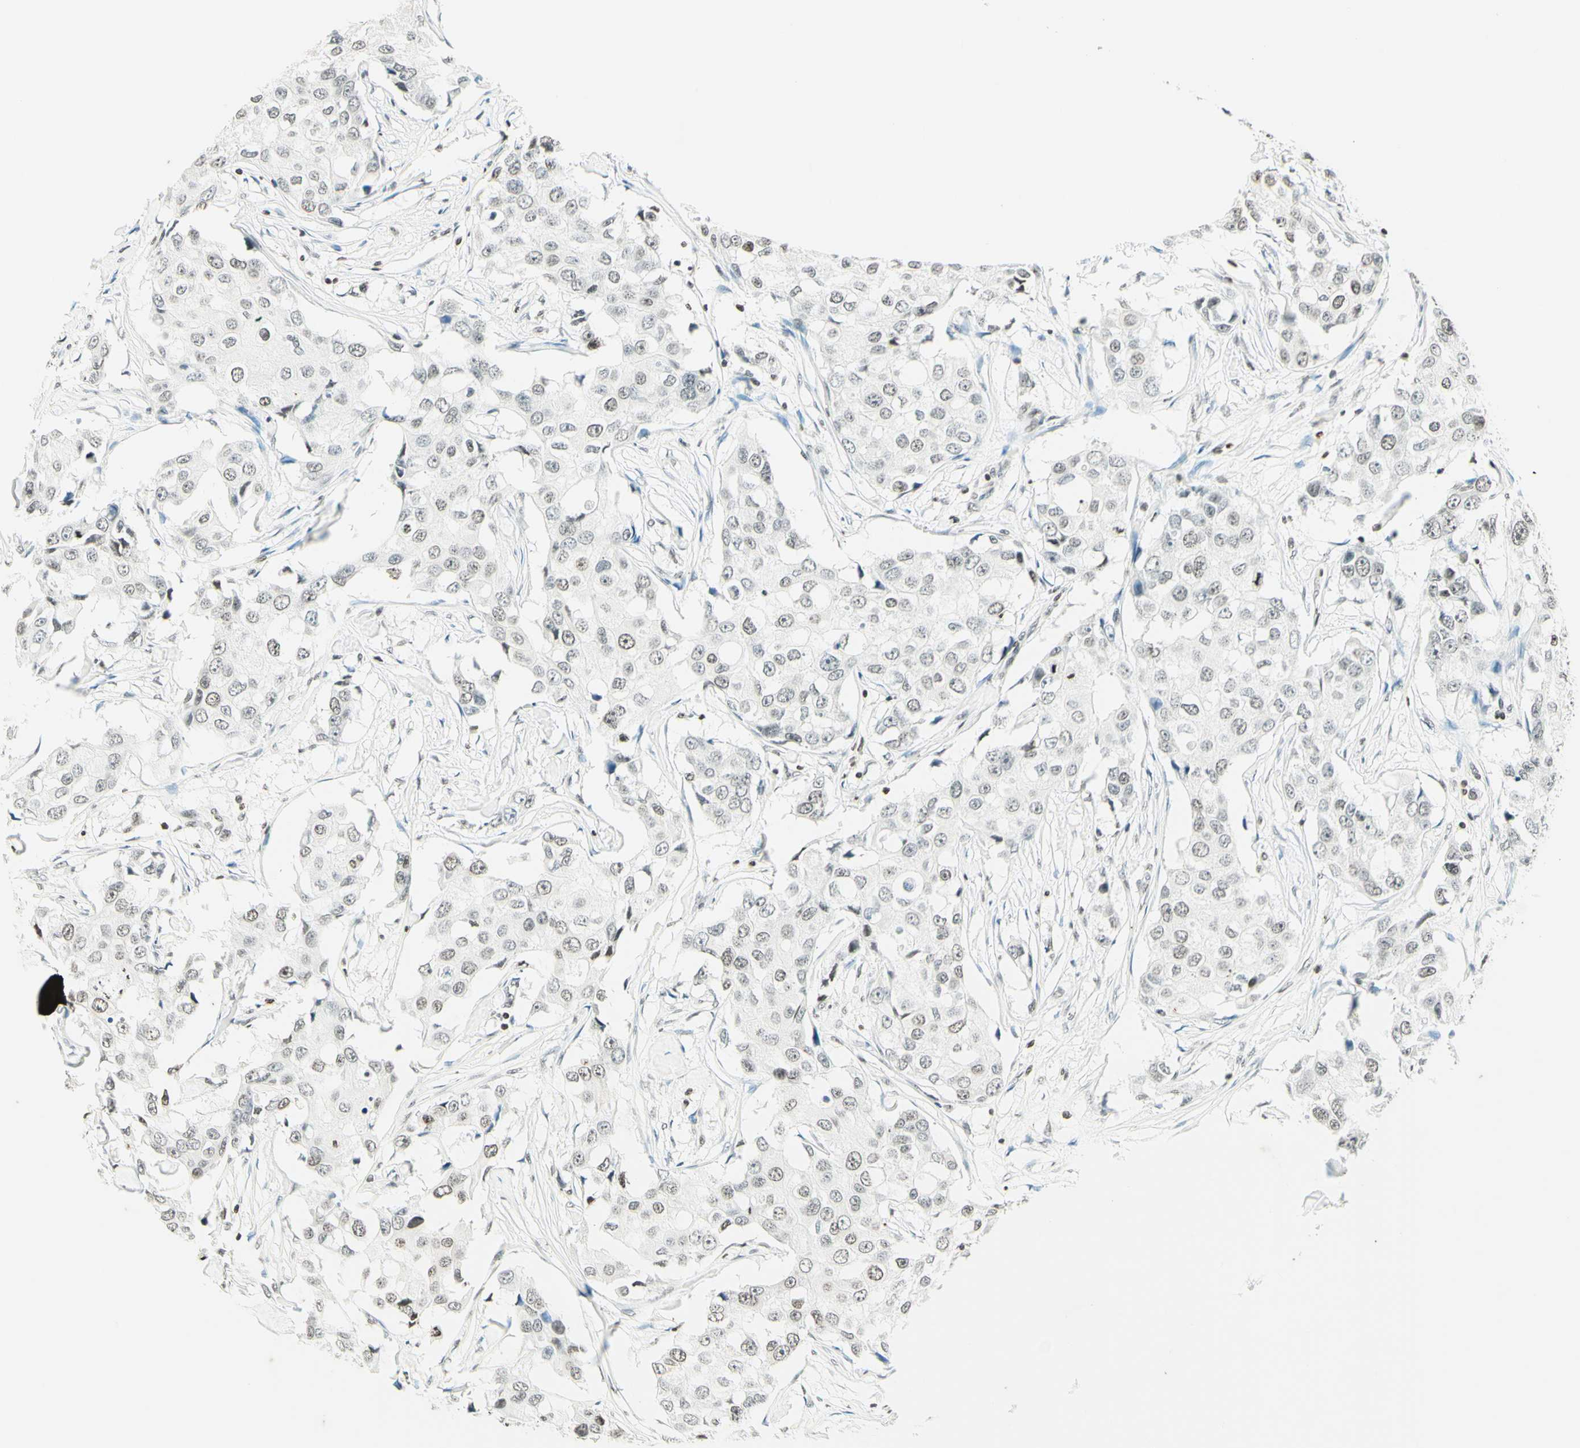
{"staining": {"intensity": "weak", "quantity": ">75%", "location": "nuclear"}, "tissue": "breast cancer", "cell_type": "Tumor cells", "image_type": "cancer", "snomed": [{"axis": "morphology", "description": "Duct carcinoma"}, {"axis": "topography", "description": "Breast"}], "caption": "A high-resolution photomicrograph shows immunohistochemistry staining of infiltrating ductal carcinoma (breast), which shows weak nuclear staining in about >75% of tumor cells. The protein of interest is shown in brown color, while the nuclei are stained blue.", "gene": "MSH2", "patient": {"sex": "female", "age": 27}}